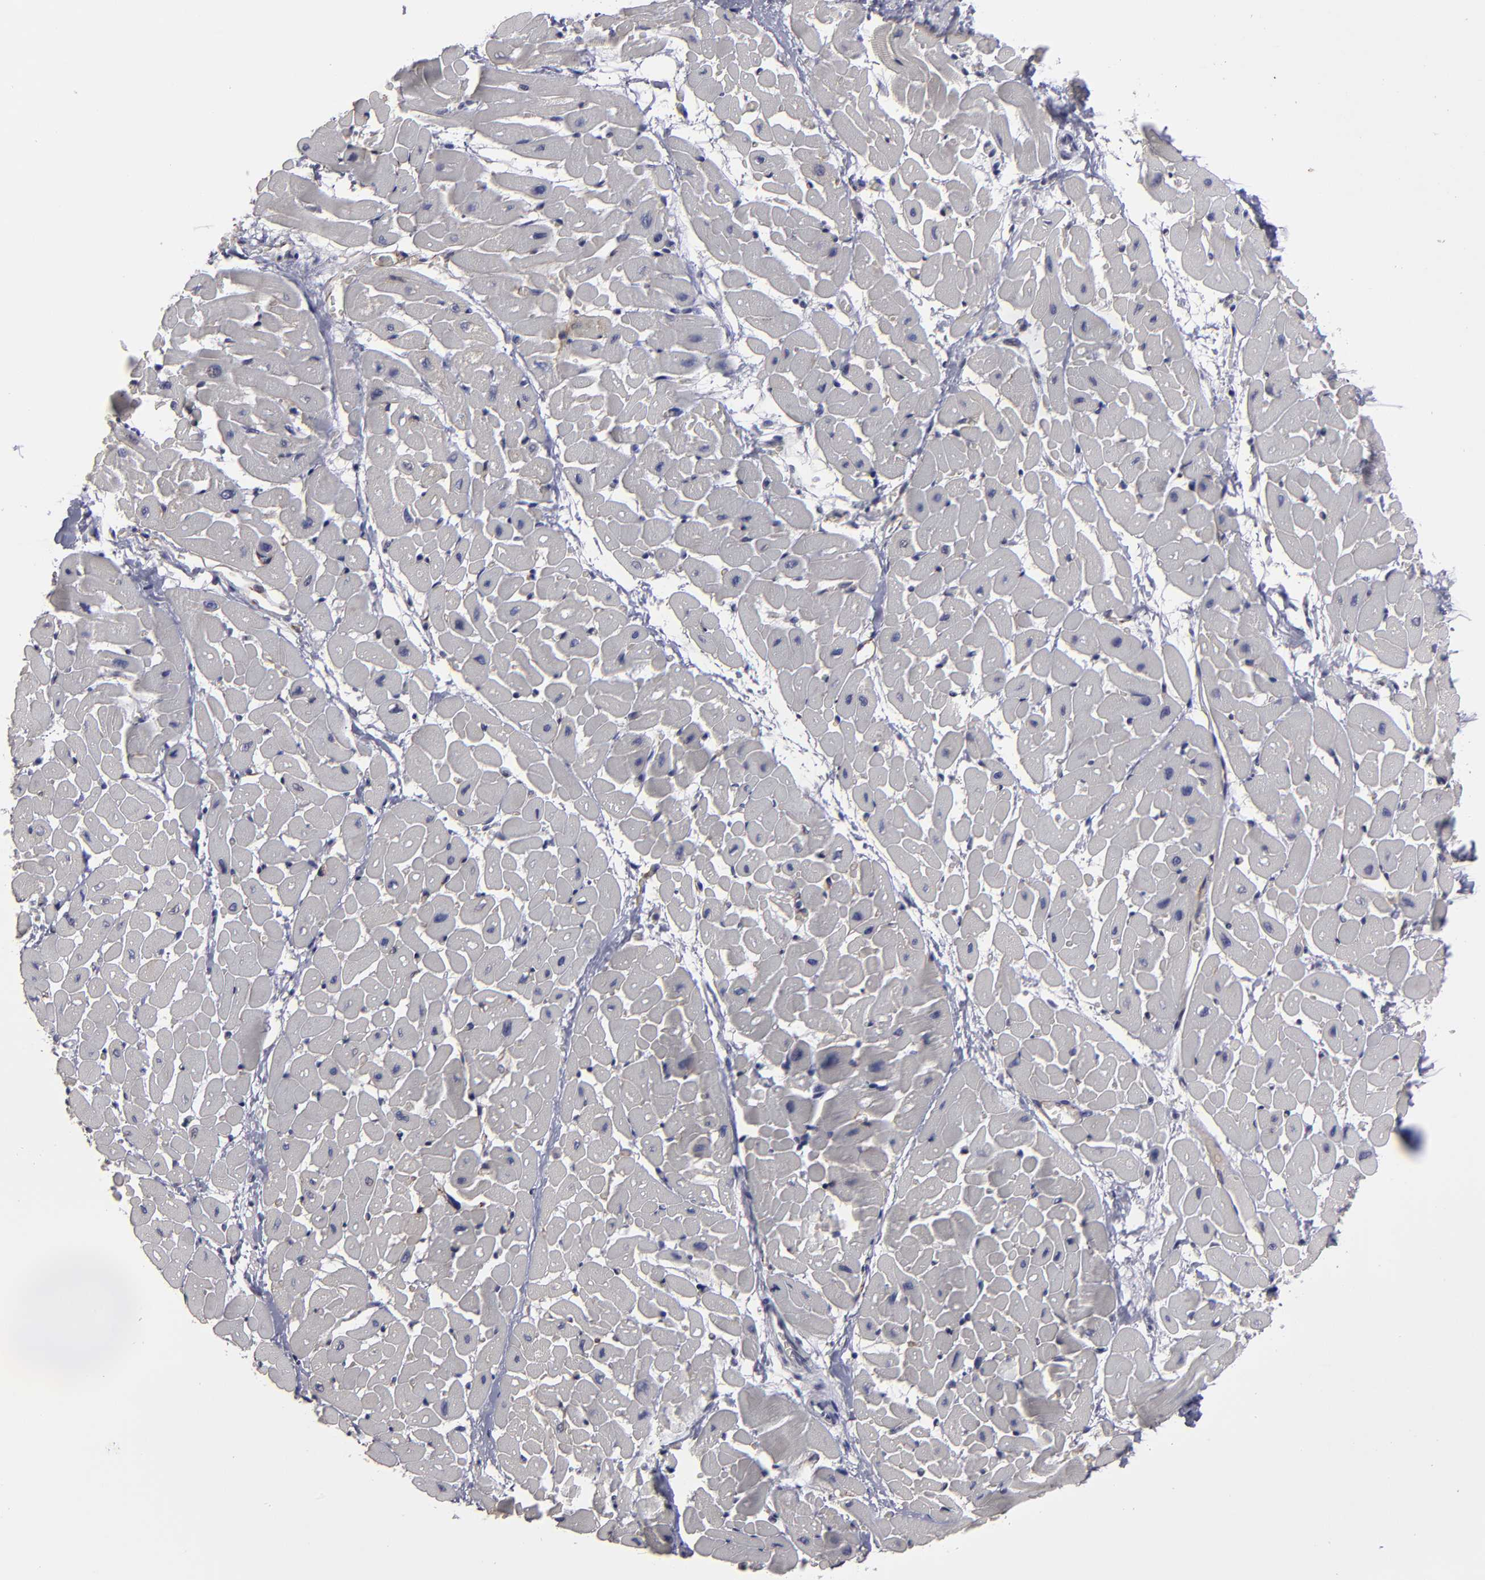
{"staining": {"intensity": "strong", "quantity": ">75%", "location": "cytoplasmic/membranous"}, "tissue": "heart muscle", "cell_type": "Cardiomyocytes", "image_type": "normal", "snomed": [{"axis": "morphology", "description": "Normal tissue, NOS"}, {"axis": "topography", "description": "Heart"}], "caption": "Heart muscle stained with DAB (3,3'-diaminobenzidine) immunohistochemistry exhibits high levels of strong cytoplasmic/membranous expression in about >75% of cardiomyocytes. The staining was performed using DAB, with brown indicating positive protein expression. Nuclei are stained blue with hematoxylin.", "gene": "ZNF175", "patient": {"sex": "male", "age": 45}}